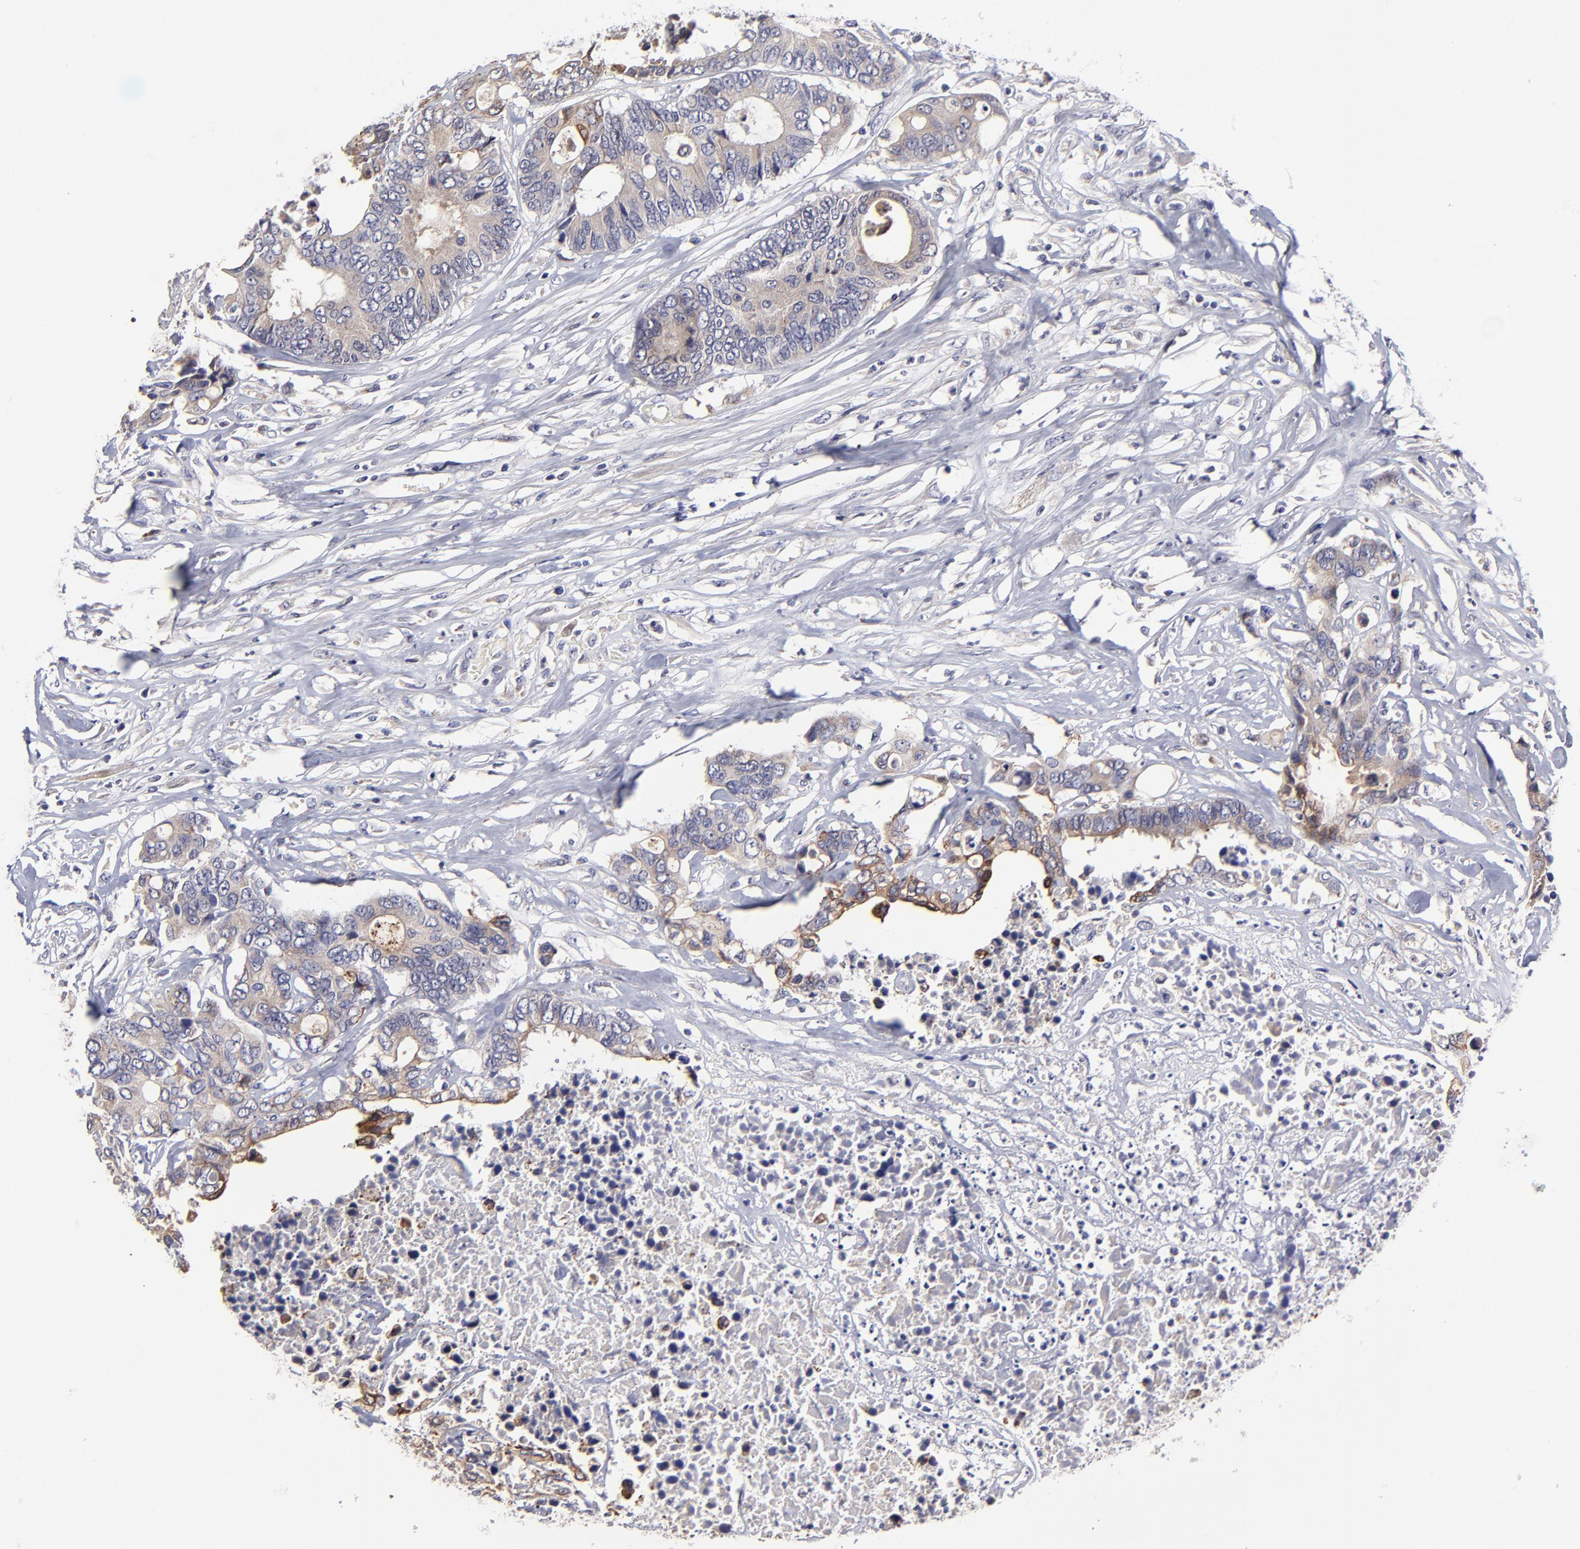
{"staining": {"intensity": "weak", "quantity": ">75%", "location": "cytoplasmic/membranous"}, "tissue": "colorectal cancer", "cell_type": "Tumor cells", "image_type": "cancer", "snomed": [{"axis": "morphology", "description": "Adenocarcinoma, NOS"}, {"axis": "topography", "description": "Rectum"}], "caption": "Immunohistochemical staining of human colorectal cancer exhibits low levels of weak cytoplasmic/membranous expression in approximately >75% of tumor cells. (DAB = brown stain, brightfield microscopy at high magnification).", "gene": "GCSAM", "patient": {"sex": "male", "age": 55}}